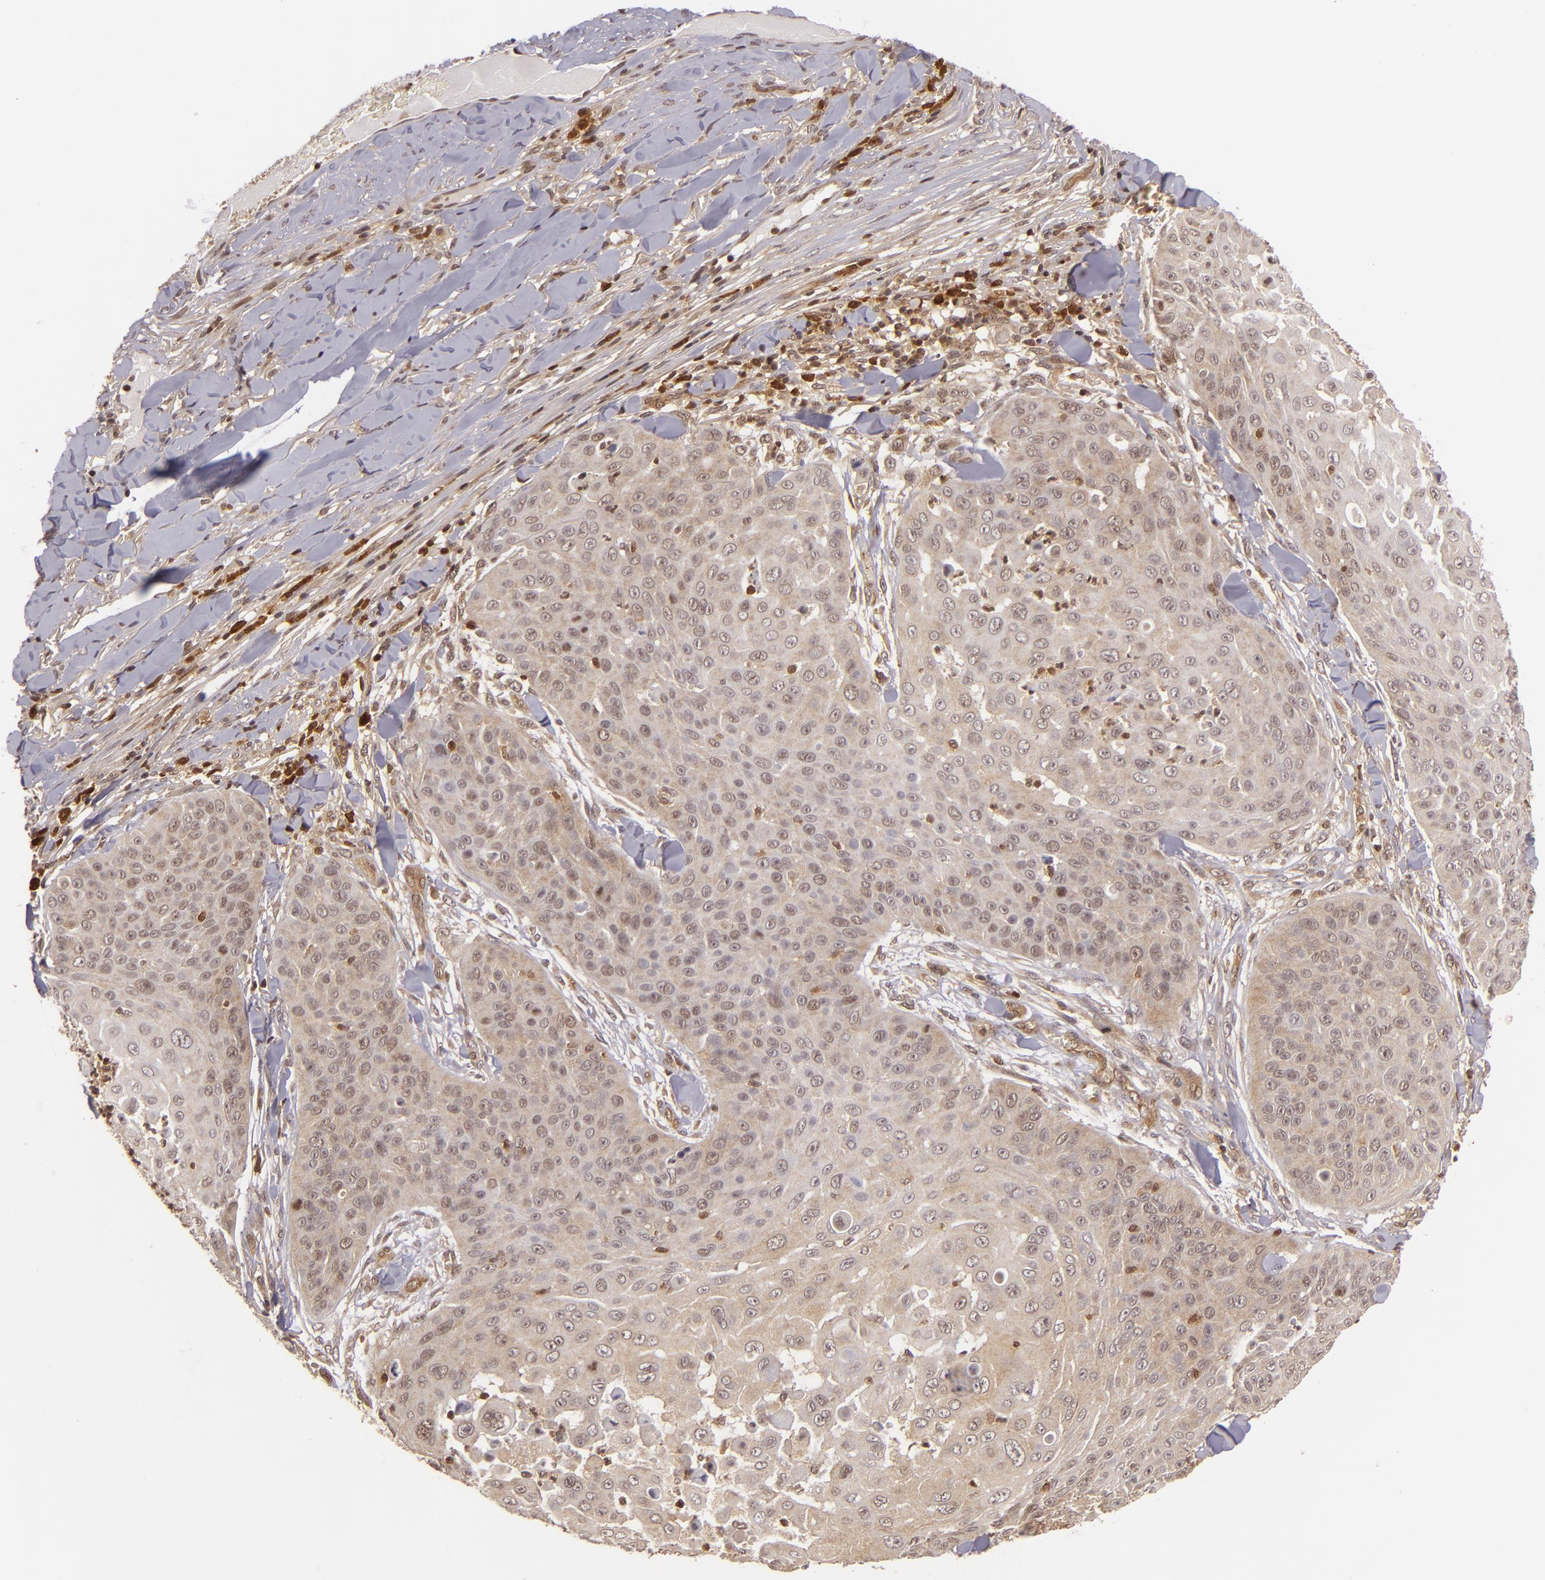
{"staining": {"intensity": "weak", "quantity": ">75%", "location": "cytoplasmic/membranous"}, "tissue": "skin cancer", "cell_type": "Tumor cells", "image_type": "cancer", "snomed": [{"axis": "morphology", "description": "Squamous cell carcinoma, NOS"}, {"axis": "topography", "description": "Skin"}], "caption": "Tumor cells show low levels of weak cytoplasmic/membranous positivity in about >75% of cells in skin cancer (squamous cell carcinoma). (Stains: DAB (3,3'-diaminobenzidine) in brown, nuclei in blue, Microscopy: brightfield microscopy at high magnification).", "gene": "ZBTB33", "patient": {"sex": "male", "age": 82}}